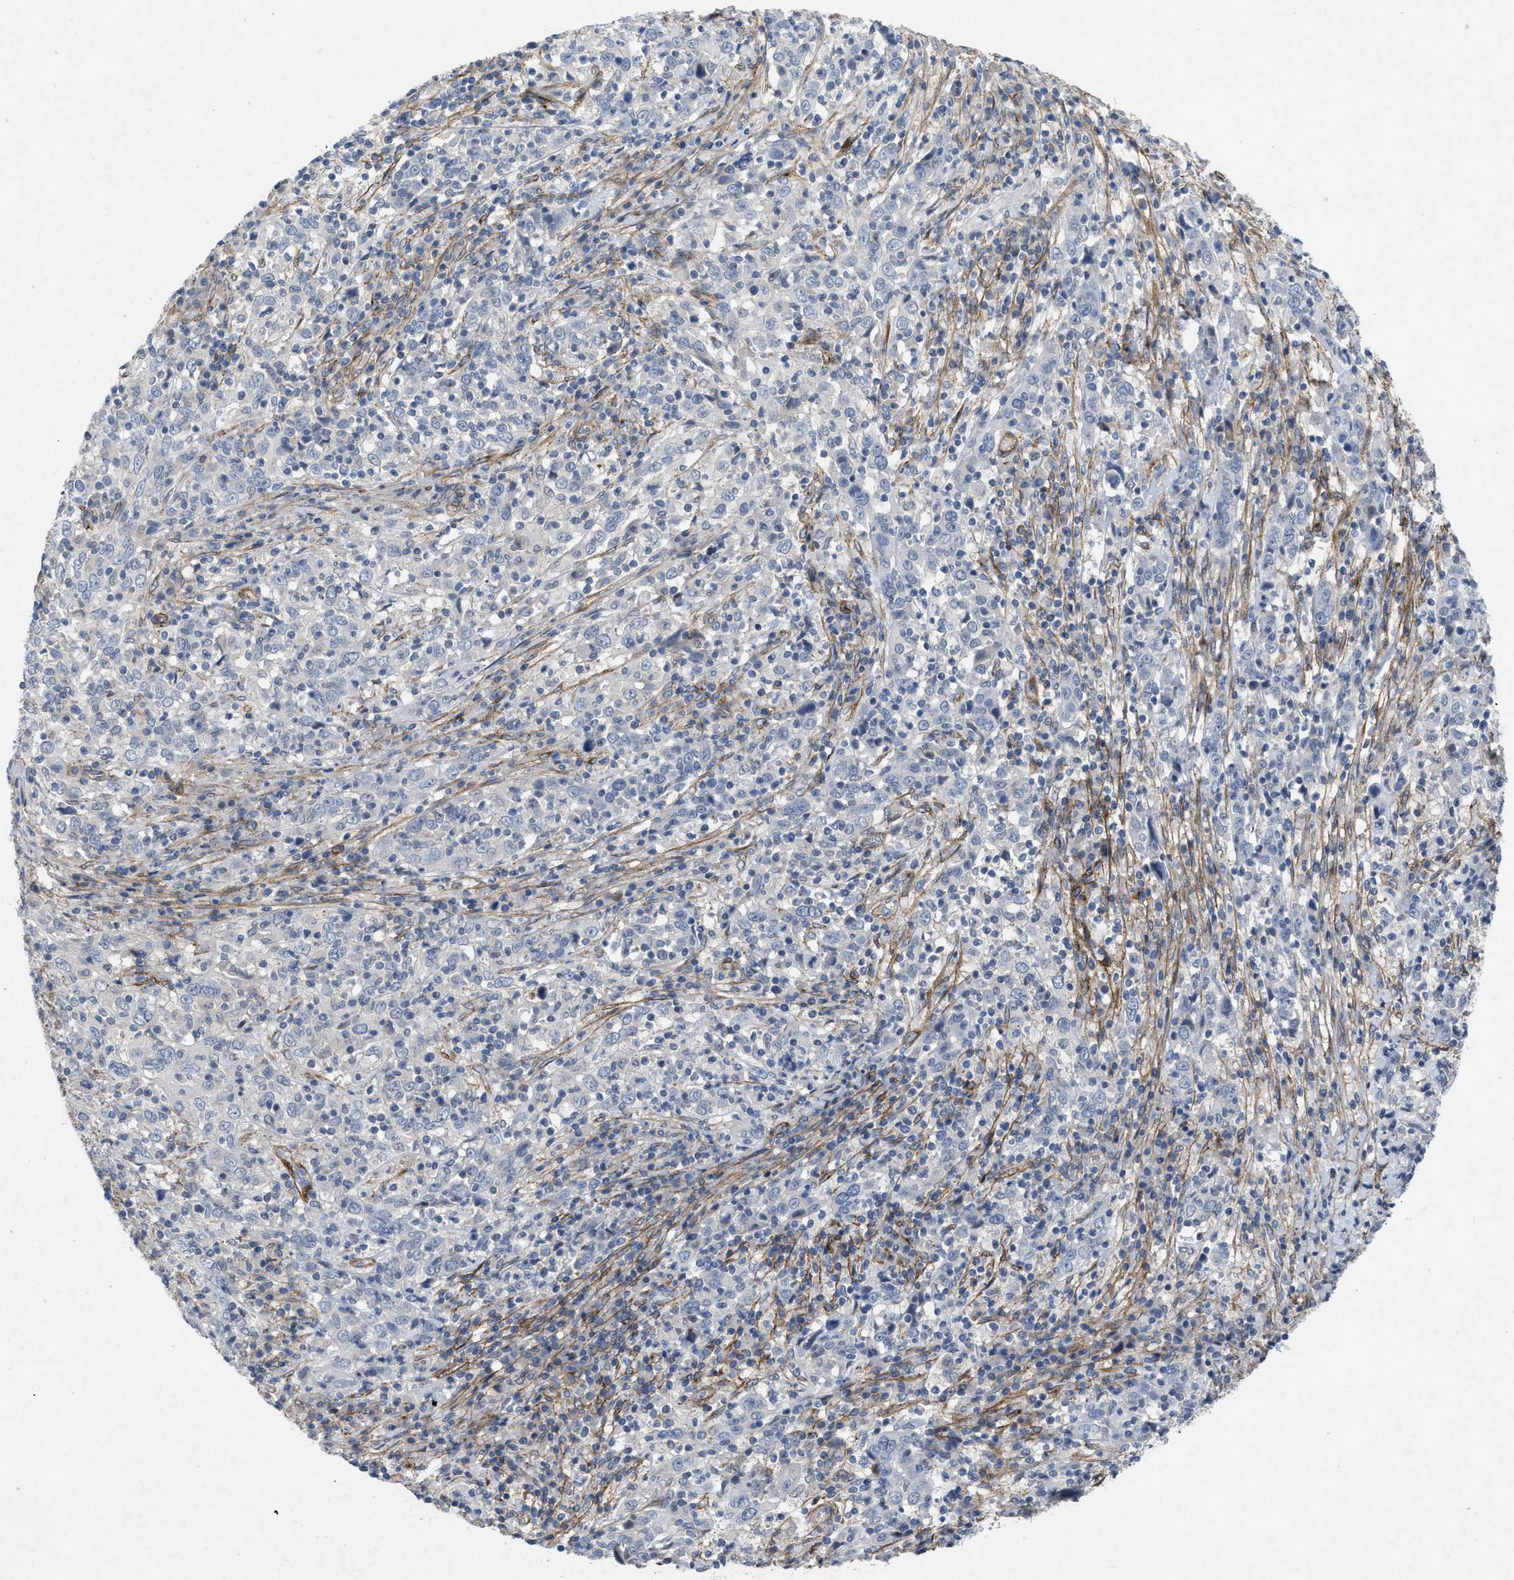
{"staining": {"intensity": "negative", "quantity": "none", "location": "none"}, "tissue": "cervical cancer", "cell_type": "Tumor cells", "image_type": "cancer", "snomed": [{"axis": "morphology", "description": "Squamous cell carcinoma, NOS"}, {"axis": "topography", "description": "Cervix"}], "caption": "There is no significant positivity in tumor cells of cervical squamous cell carcinoma.", "gene": "PDGFRA", "patient": {"sex": "female", "age": 46}}